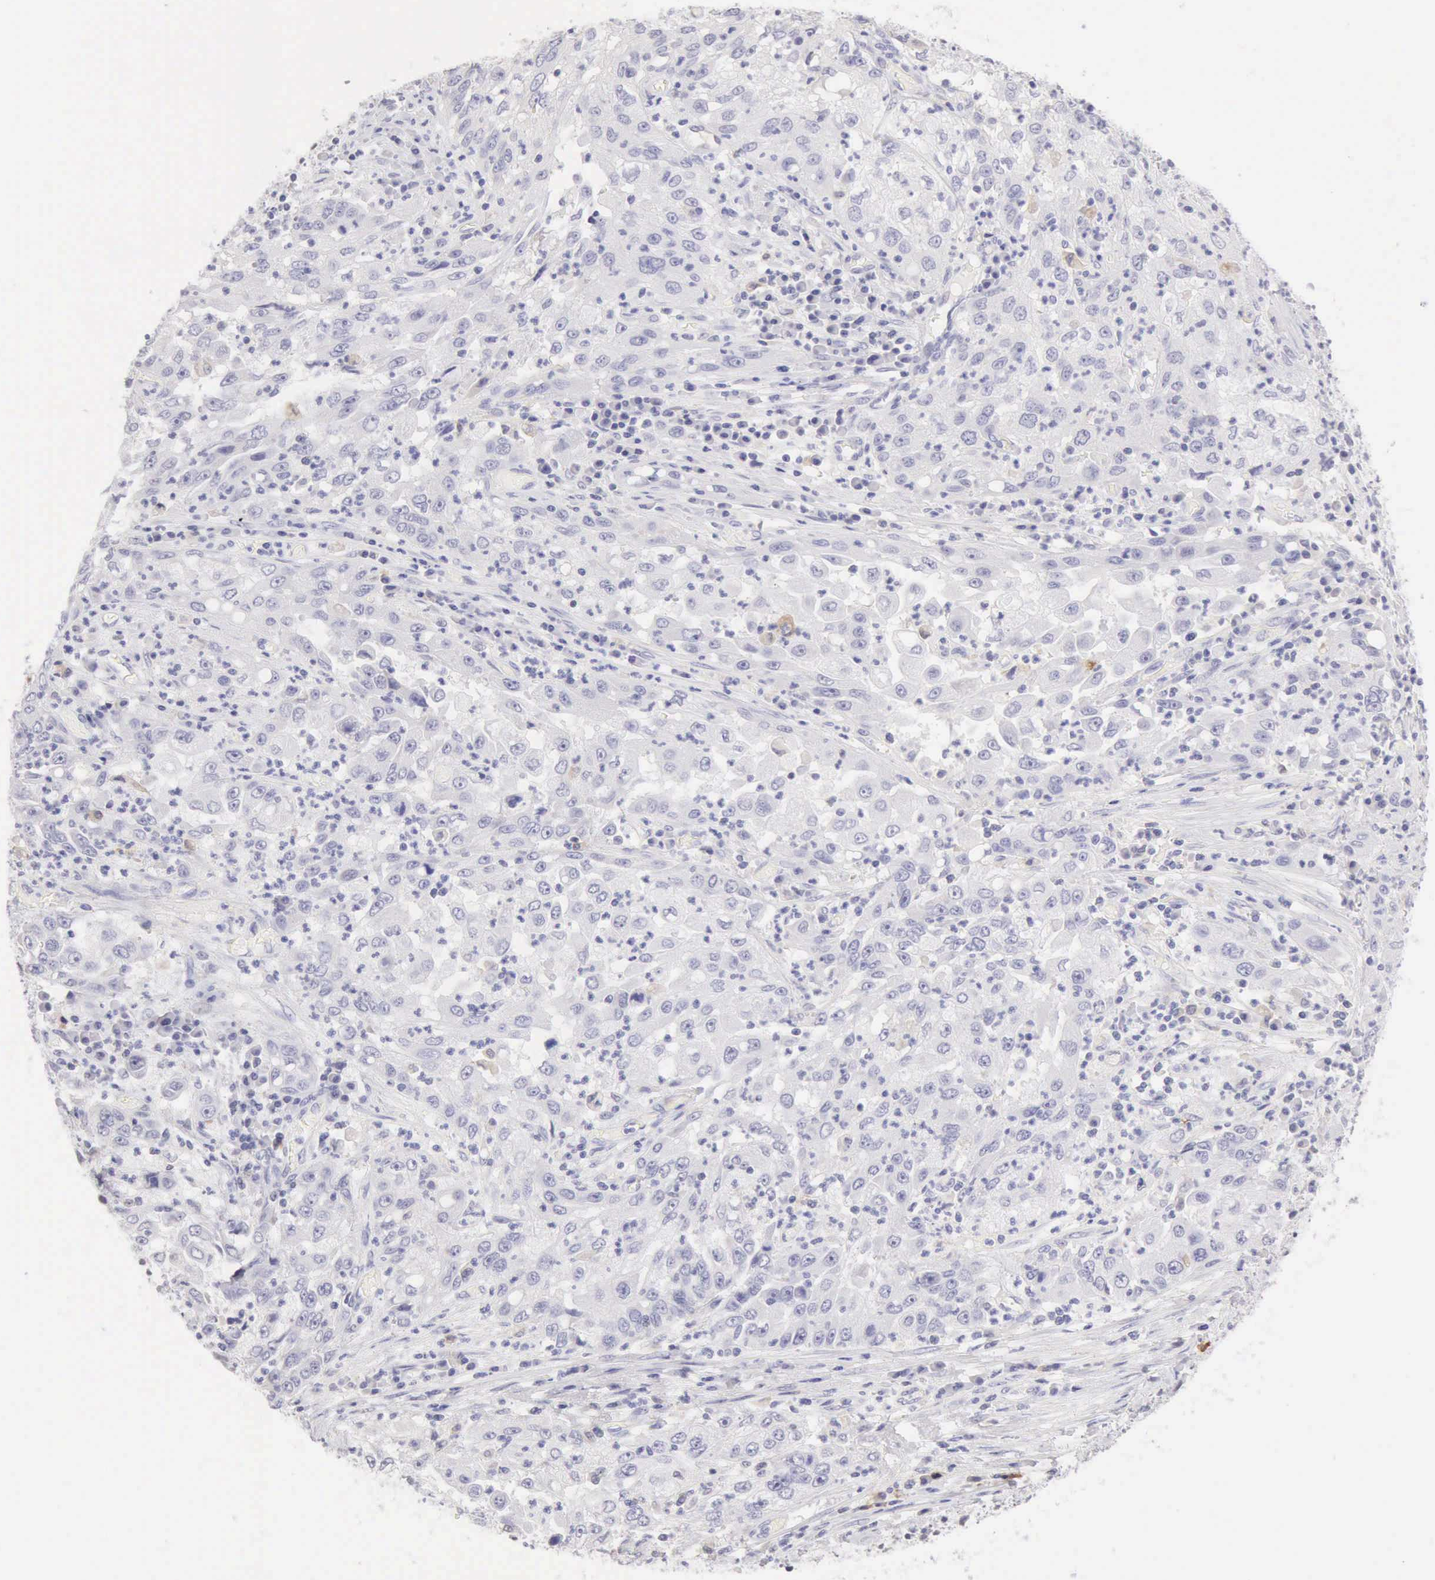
{"staining": {"intensity": "negative", "quantity": "none", "location": "none"}, "tissue": "cervical cancer", "cell_type": "Tumor cells", "image_type": "cancer", "snomed": [{"axis": "morphology", "description": "Squamous cell carcinoma, NOS"}, {"axis": "topography", "description": "Cervix"}], "caption": "Tumor cells show no significant protein staining in cervical cancer.", "gene": "RNASE1", "patient": {"sex": "female", "age": 36}}